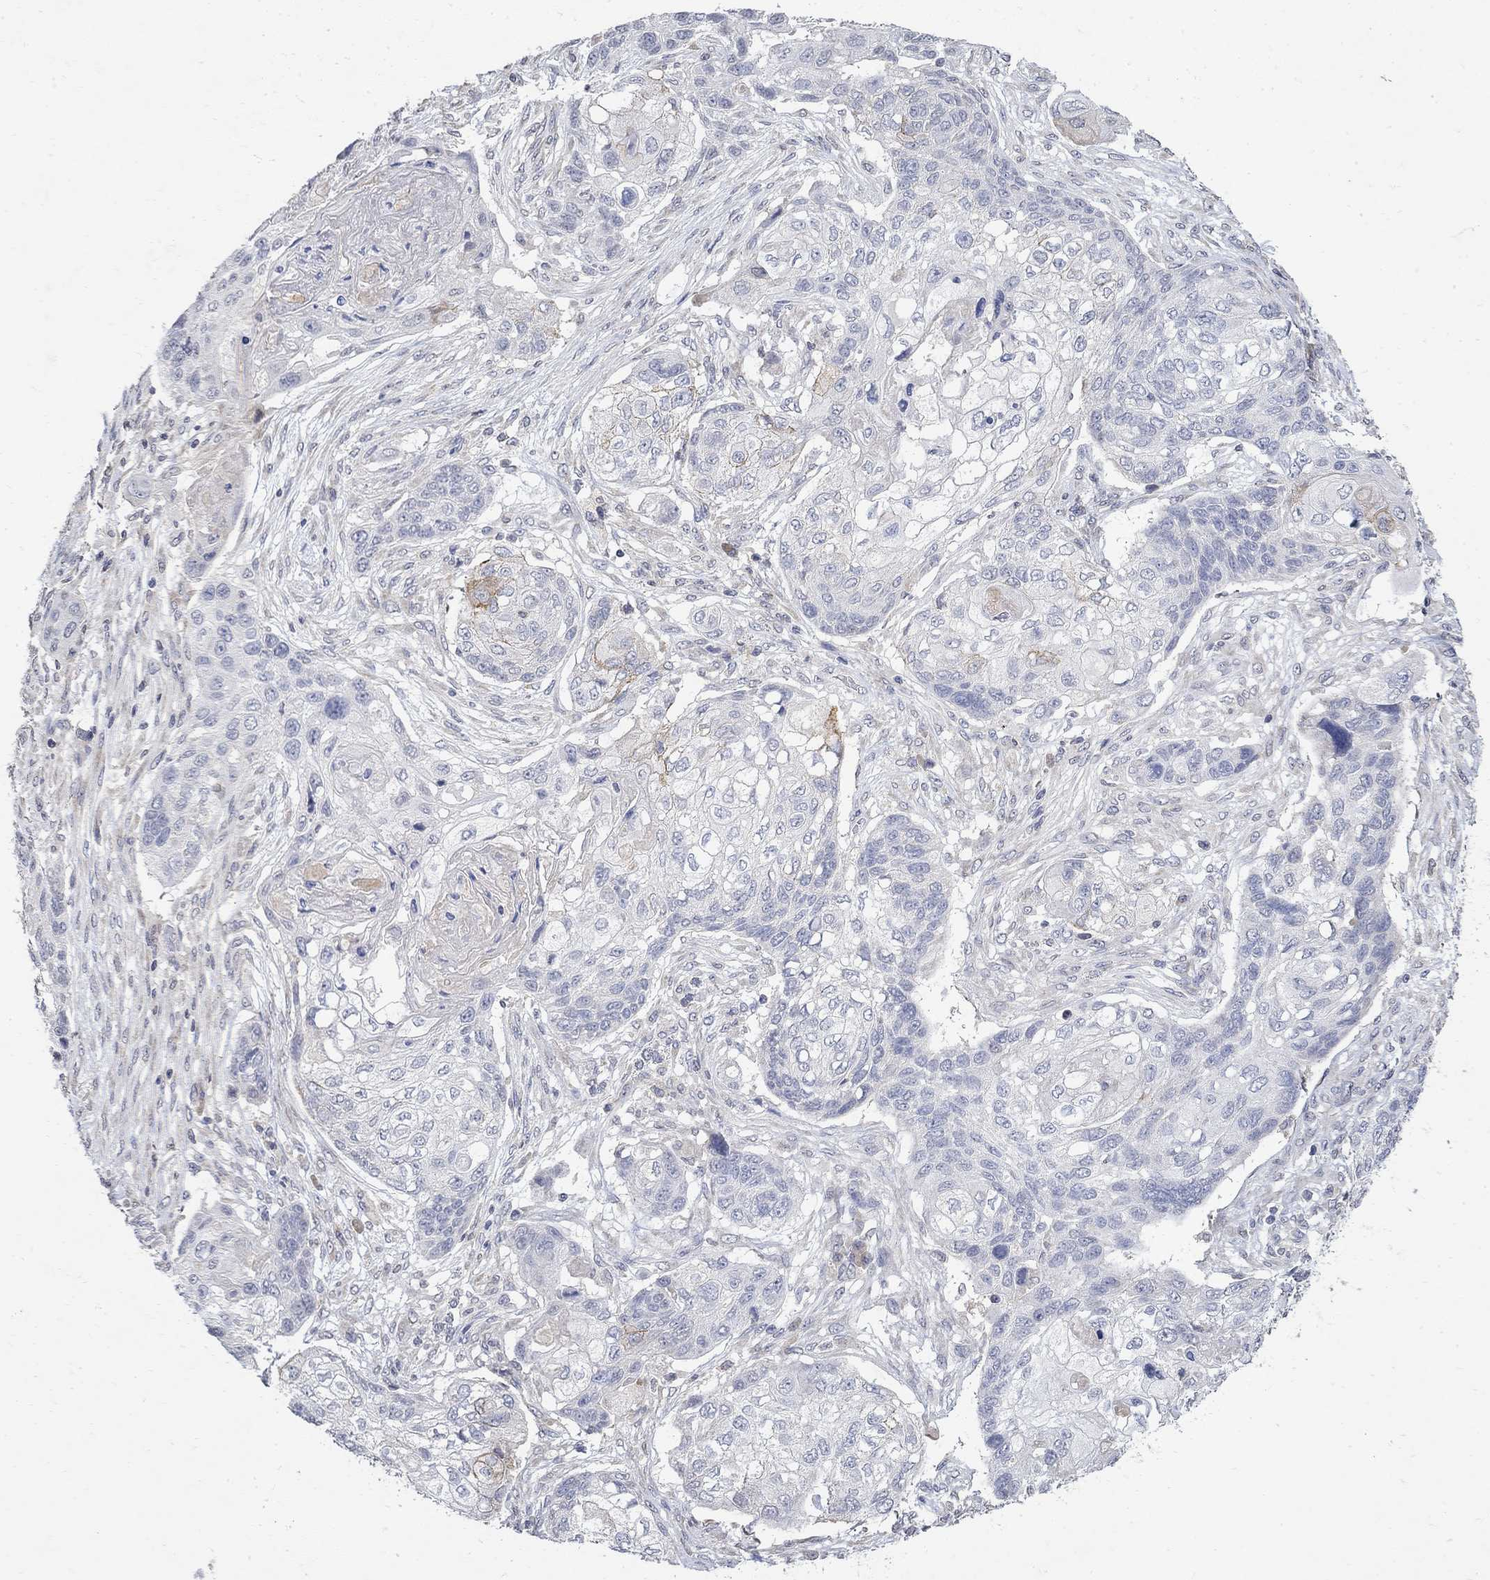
{"staining": {"intensity": "negative", "quantity": "none", "location": "none"}, "tissue": "lung cancer", "cell_type": "Tumor cells", "image_type": "cancer", "snomed": [{"axis": "morphology", "description": "Normal tissue, NOS"}, {"axis": "morphology", "description": "Squamous cell carcinoma, NOS"}, {"axis": "topography", "description": "Bronchus"}, {"axis": "topography", "description": "Lung"}], "caption": "Immunohistochemistry photomicrograph of neoplastic tissue: human lung cancer (squamous cell carcinoma) stained with DAB (3,3'-diaminobenzidine) shows no significant protein expression in tumor cells.", "gene": "TMEM169", "patient": {"sex": "male", "age": 69}}